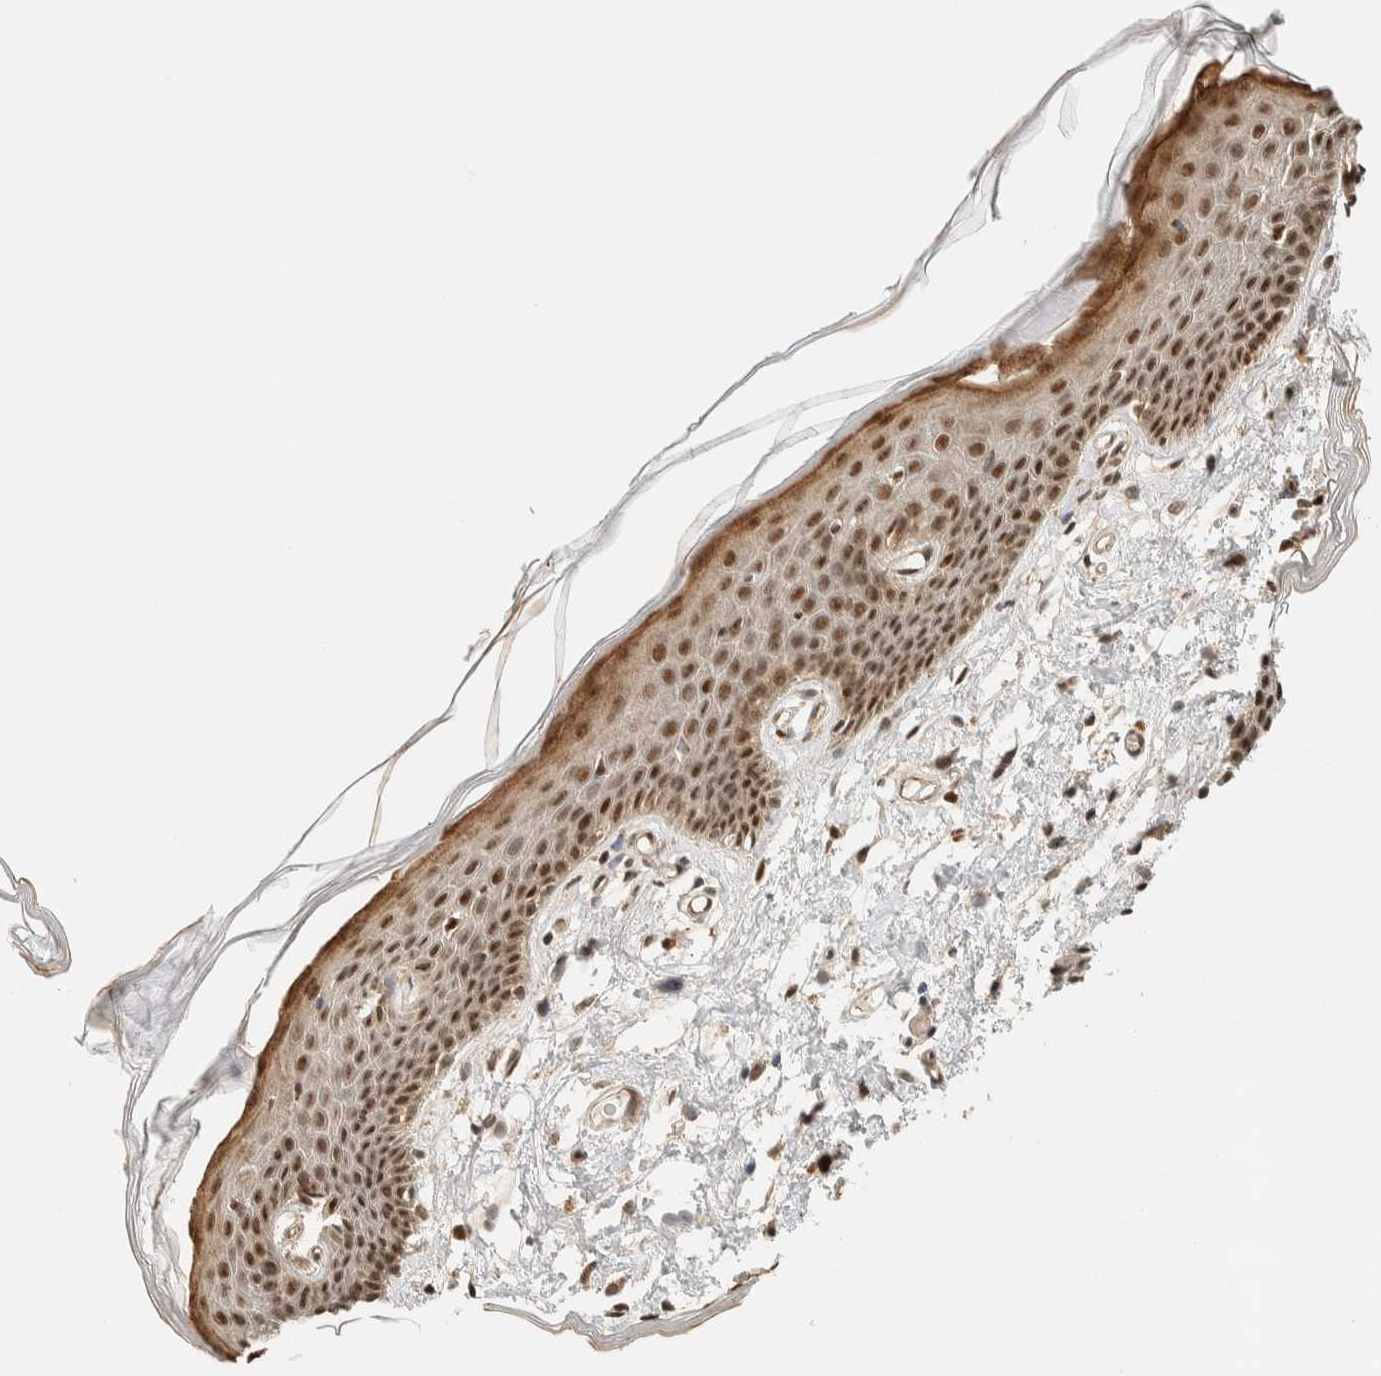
{"staining": {"intensity": "strong", "quantity": ">75%", "location": "cytoplasmic/membranous,nuclear"}, "tissue": "skin", "cell_type": "Epidermal cells", "image_type": "normal", "snomed": [{"axis": "morphology", "description": "Normal tissue, NOS"}, {"axis": "topography", "description": "Vulva"}], "caption": "This image demonstrates immunohistochemistry staining of unremarkable skin, with high strong cytoplasmic/membranous,nuclear expression in about >75% of epidermal cells.", "gene": "SIK1", "patient": {"sex": "female", "age": 54}}